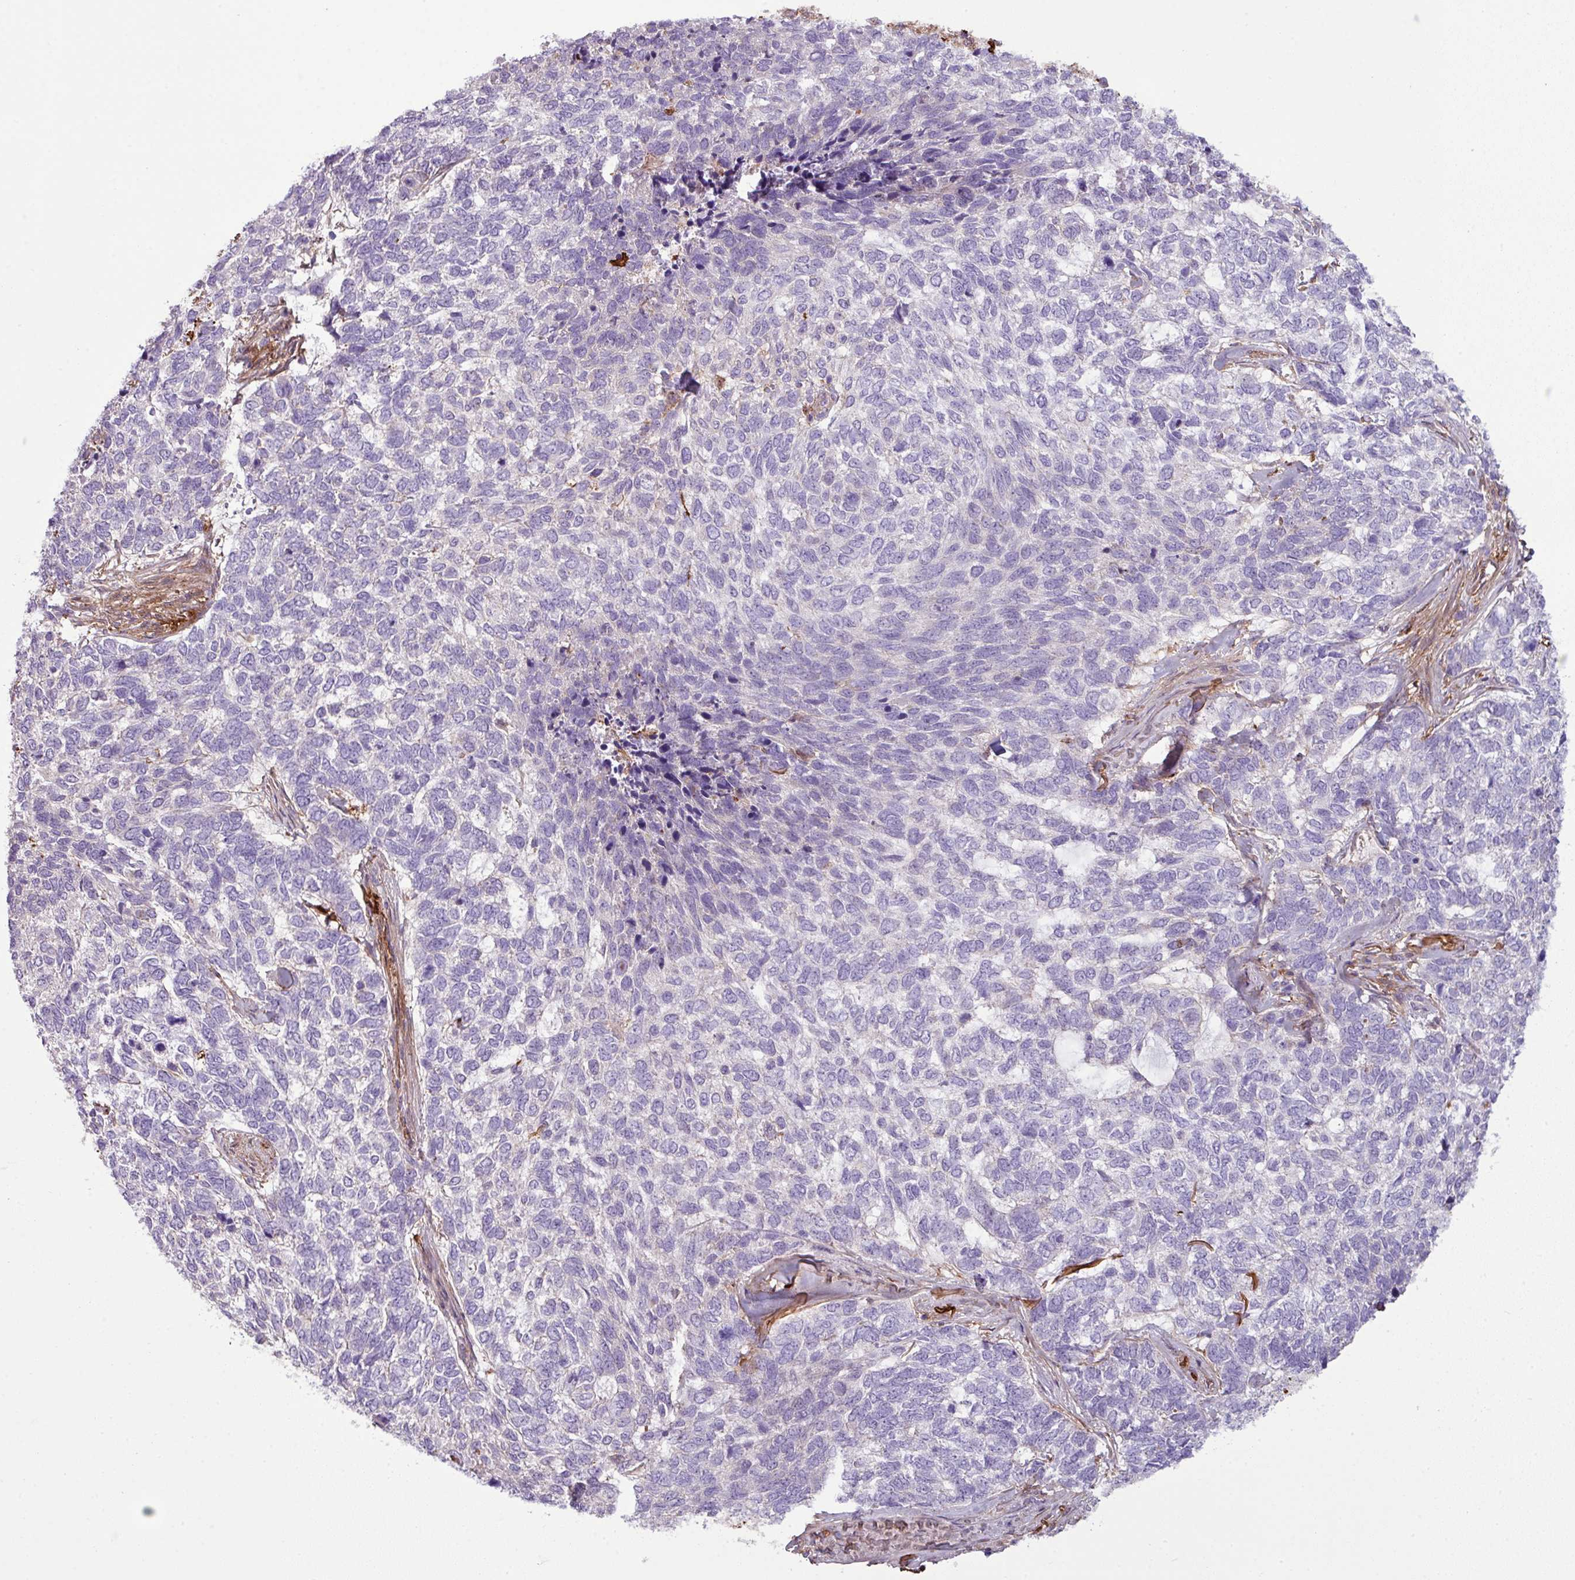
{"staining": {"intensity": "negative", "quantity": "none", "location": "none"}, "tissue": "skin cancer", "cell_type": "Tumor cells", "image_type": "cancer", "snomed": [{"axis": "morphology", "description": "Basal cell carcinoma"}, {"axis": "topography", "description": "Skin"}], "caption": "This image is of basal cell carcinoma (skin) stained with immunohistochemistry (IHC) to label a protein in brown with the nuclei are counter-stained blue. There is no expression in tumor cells. (DAB (3,3'-diaminobenzidine) immunohistochemistry (IHC), high magnification).", "gene": "COL8A1", "patient": {"sex": "female", "age": 65}}